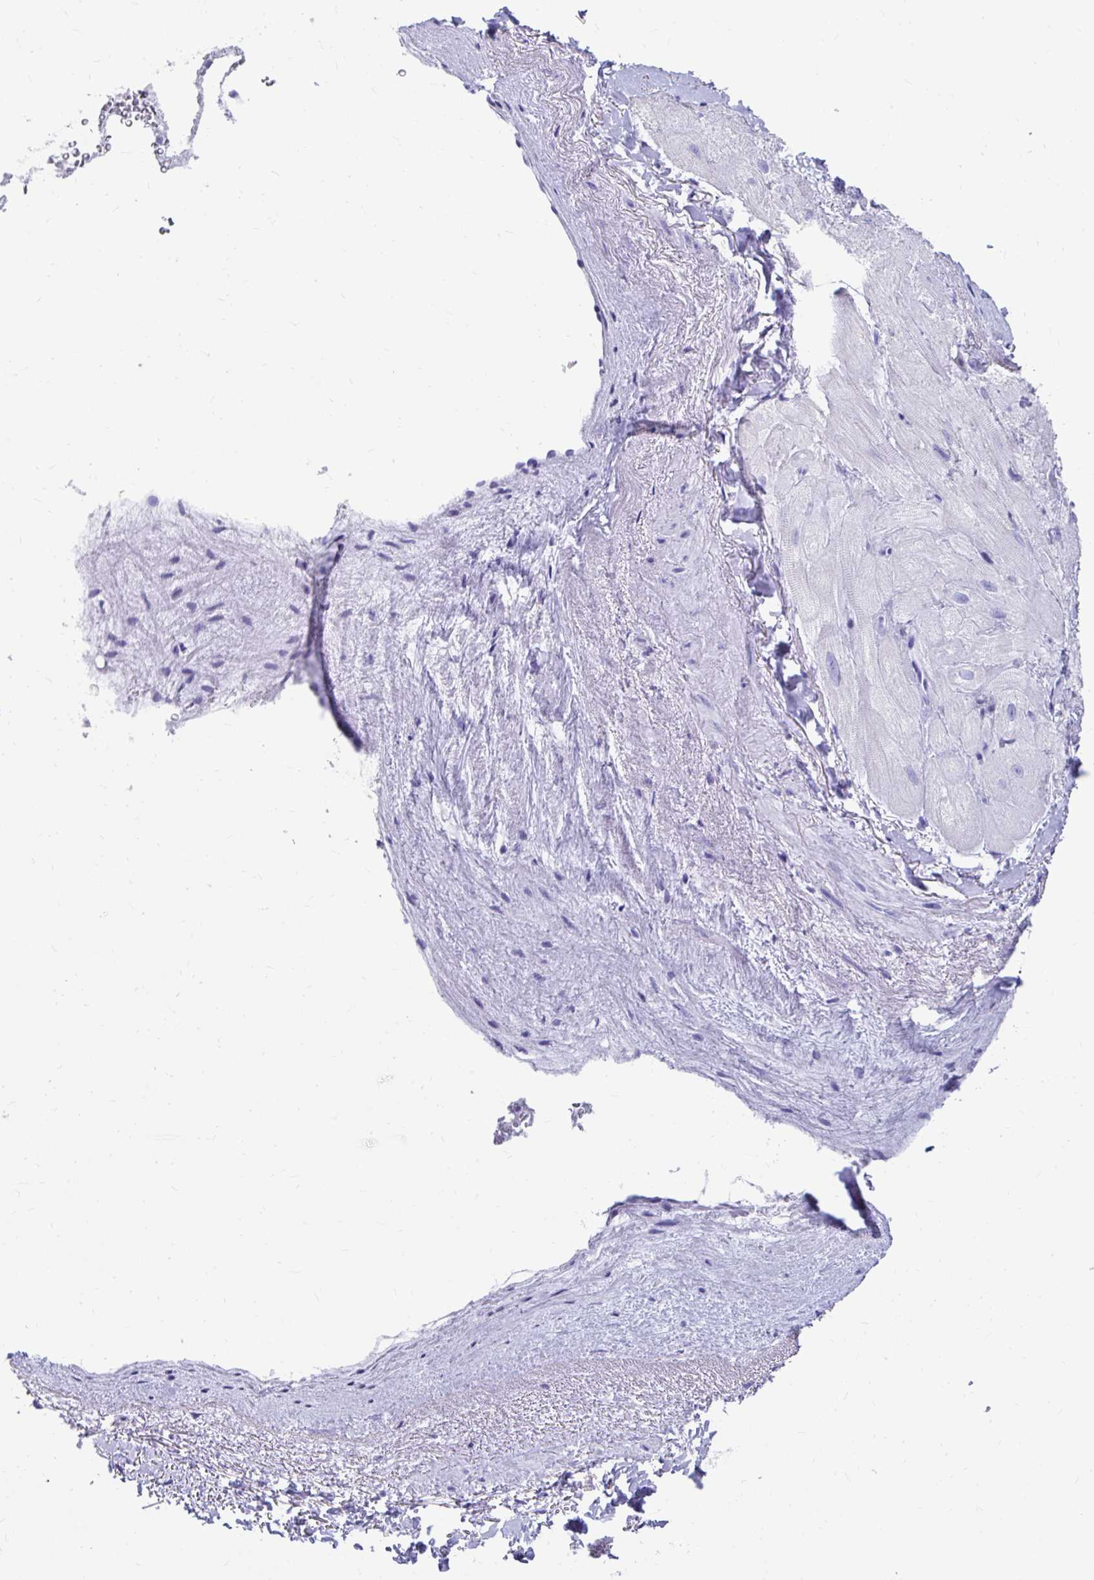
{"staining": {"intensity": "weak", "quantity": "<25%", "location": "cytoplasmic/membranous"}, "tissue": "heart muscle", "cell_type": "Cardiomyocytes", "image_type": "normal", "snomed": [{"axis": "morphology", "description": "Normal tissue, NOS"}, {"axis": "topography", "description": "Heart"}], "caption": "The image displays no staining of cardiomyocytes in normal heart muscle. Nuclei are stained in blue.", "gene": "DPEP3", "patient": {"sex": "male", "age": 62}}